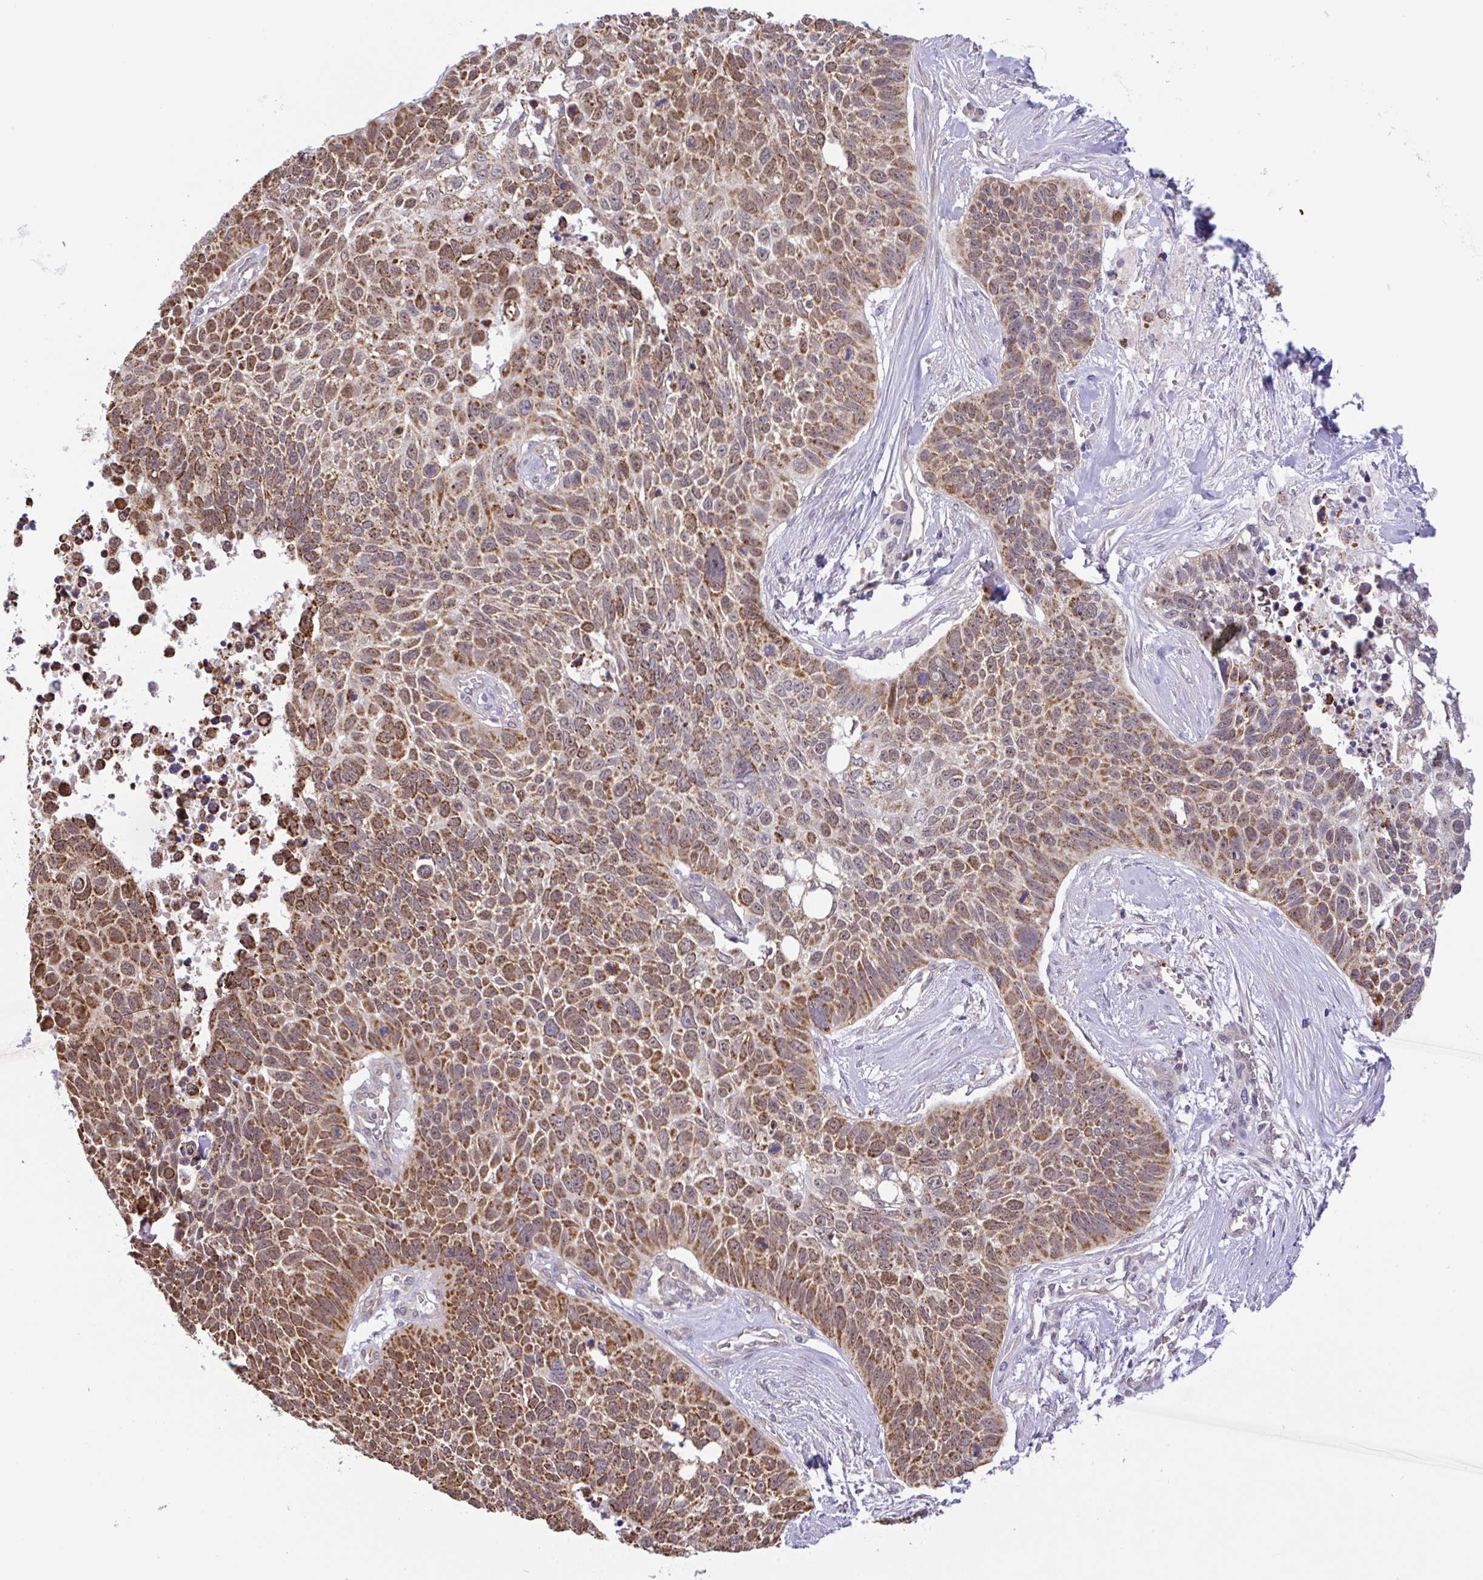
{"staining": {"intensity": "moderate", "quantity": ">75%", "location": "cytoplasmic/membranous"}, "tissue": "lung cancer", "cell_type": "Tumor cells", "image_type": "cancer", "snomed": [{"axis": "morphology", "description": "Squamous cell carcinoma, NOS"}, {"axis": "topography", "description": "Lung"}], "caption": "About >75% of tumor cells in squamous cell carcinoma (lung) reveal moderate cytoplasmic/membranous protein positivity as visualized by brown immunohistochemical staining.", "gene": "DLEU7", "patient": {"sex": "male", "age": 62}}